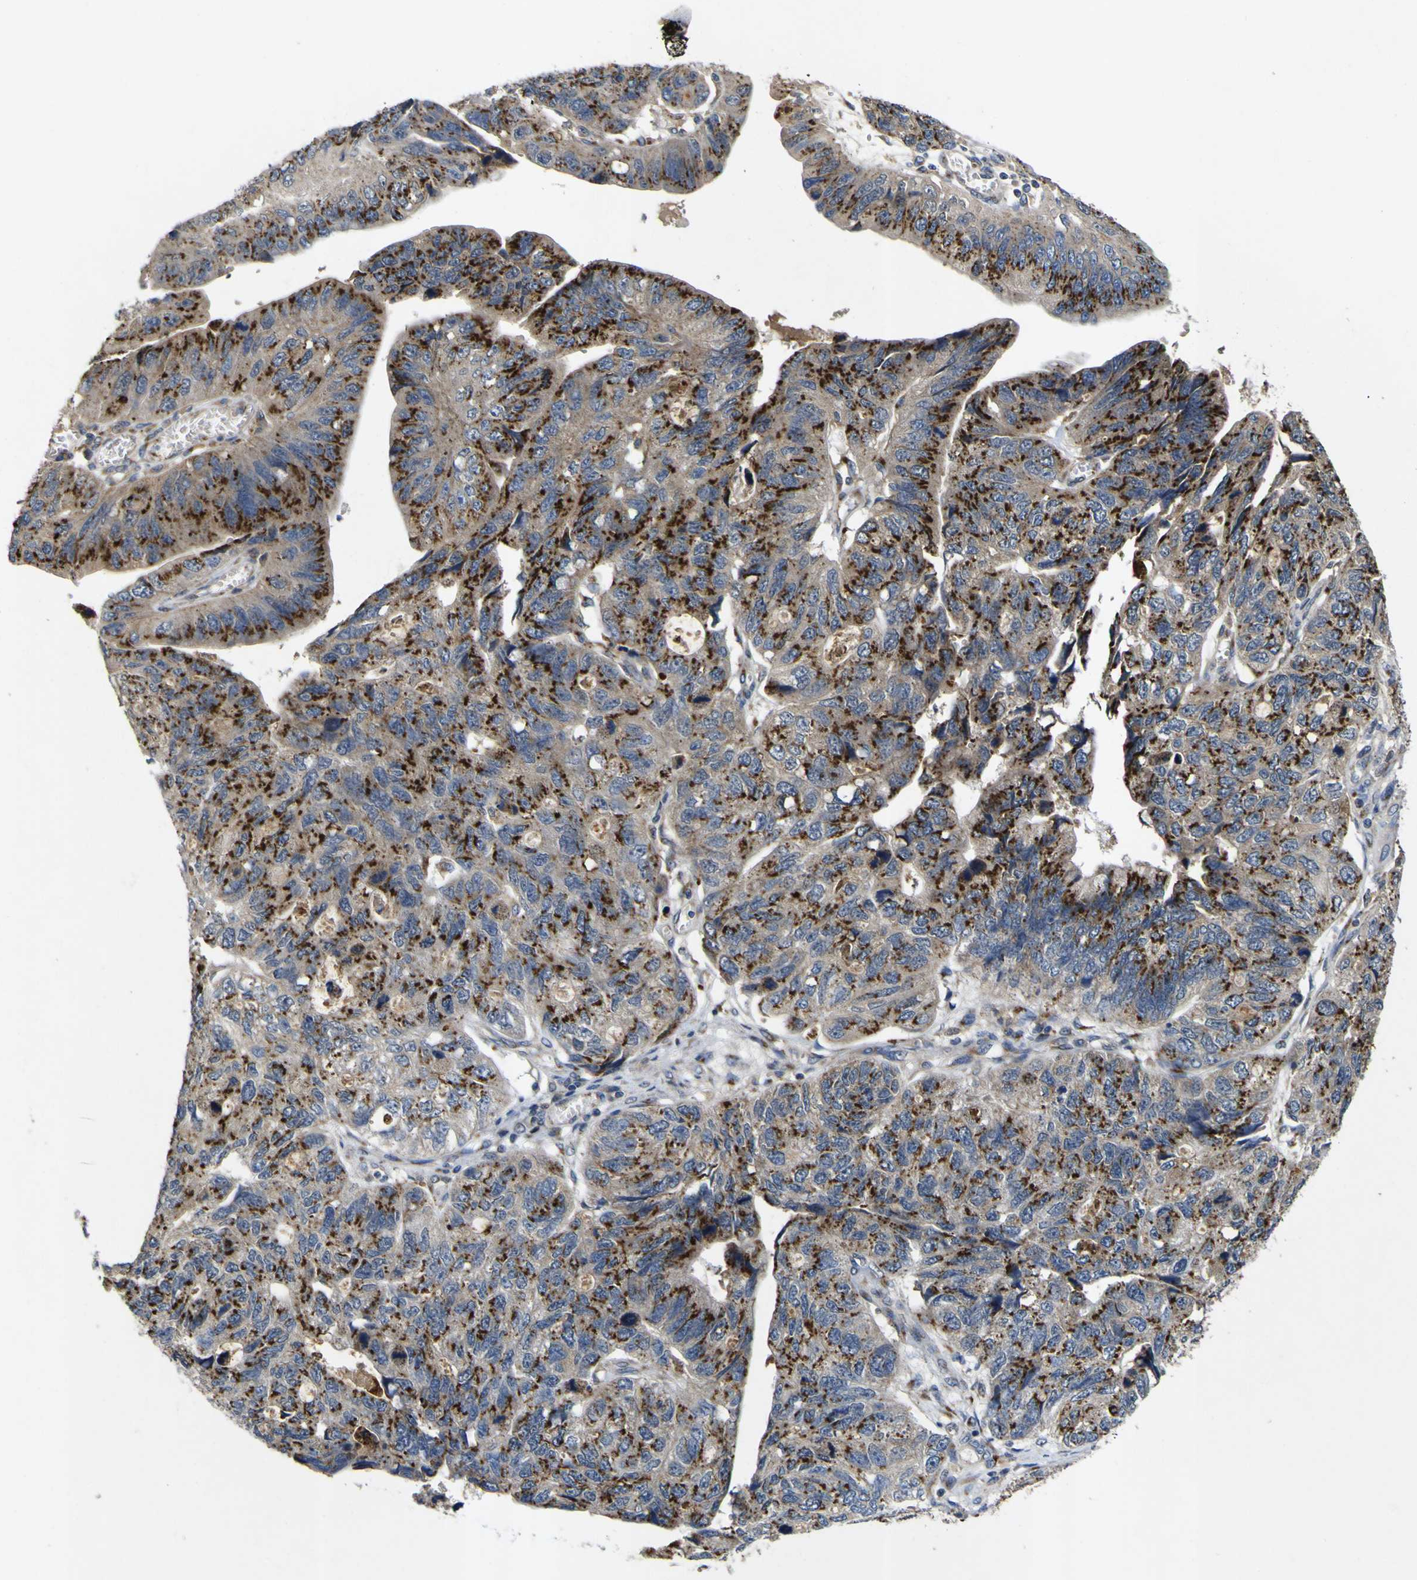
{"staining": {"intensity": "strong", "quantity": ">75%", "location": "cytoplasmic/membranous"}, "tissue": "stomach cancer", "cell_type": "Tumor cells", "image_type": "cancer", "snomed": [{"axis": "morphology", "description": "Adenocarcinoma, NOS"}, {"axis": "topography", "description": "Stomach"}], "caption": "Stomach cancer (adenocarcinoma) stained with IHC displays strong cytoplasmic/membranous positivity in about >75% of tumor cells. (DAB (3,3'-diaminobenzidine) = brown stain, brightfield microscopy at high magnification).", "gene": "COA1", "patient": {"sex": "male", "age": 59}}